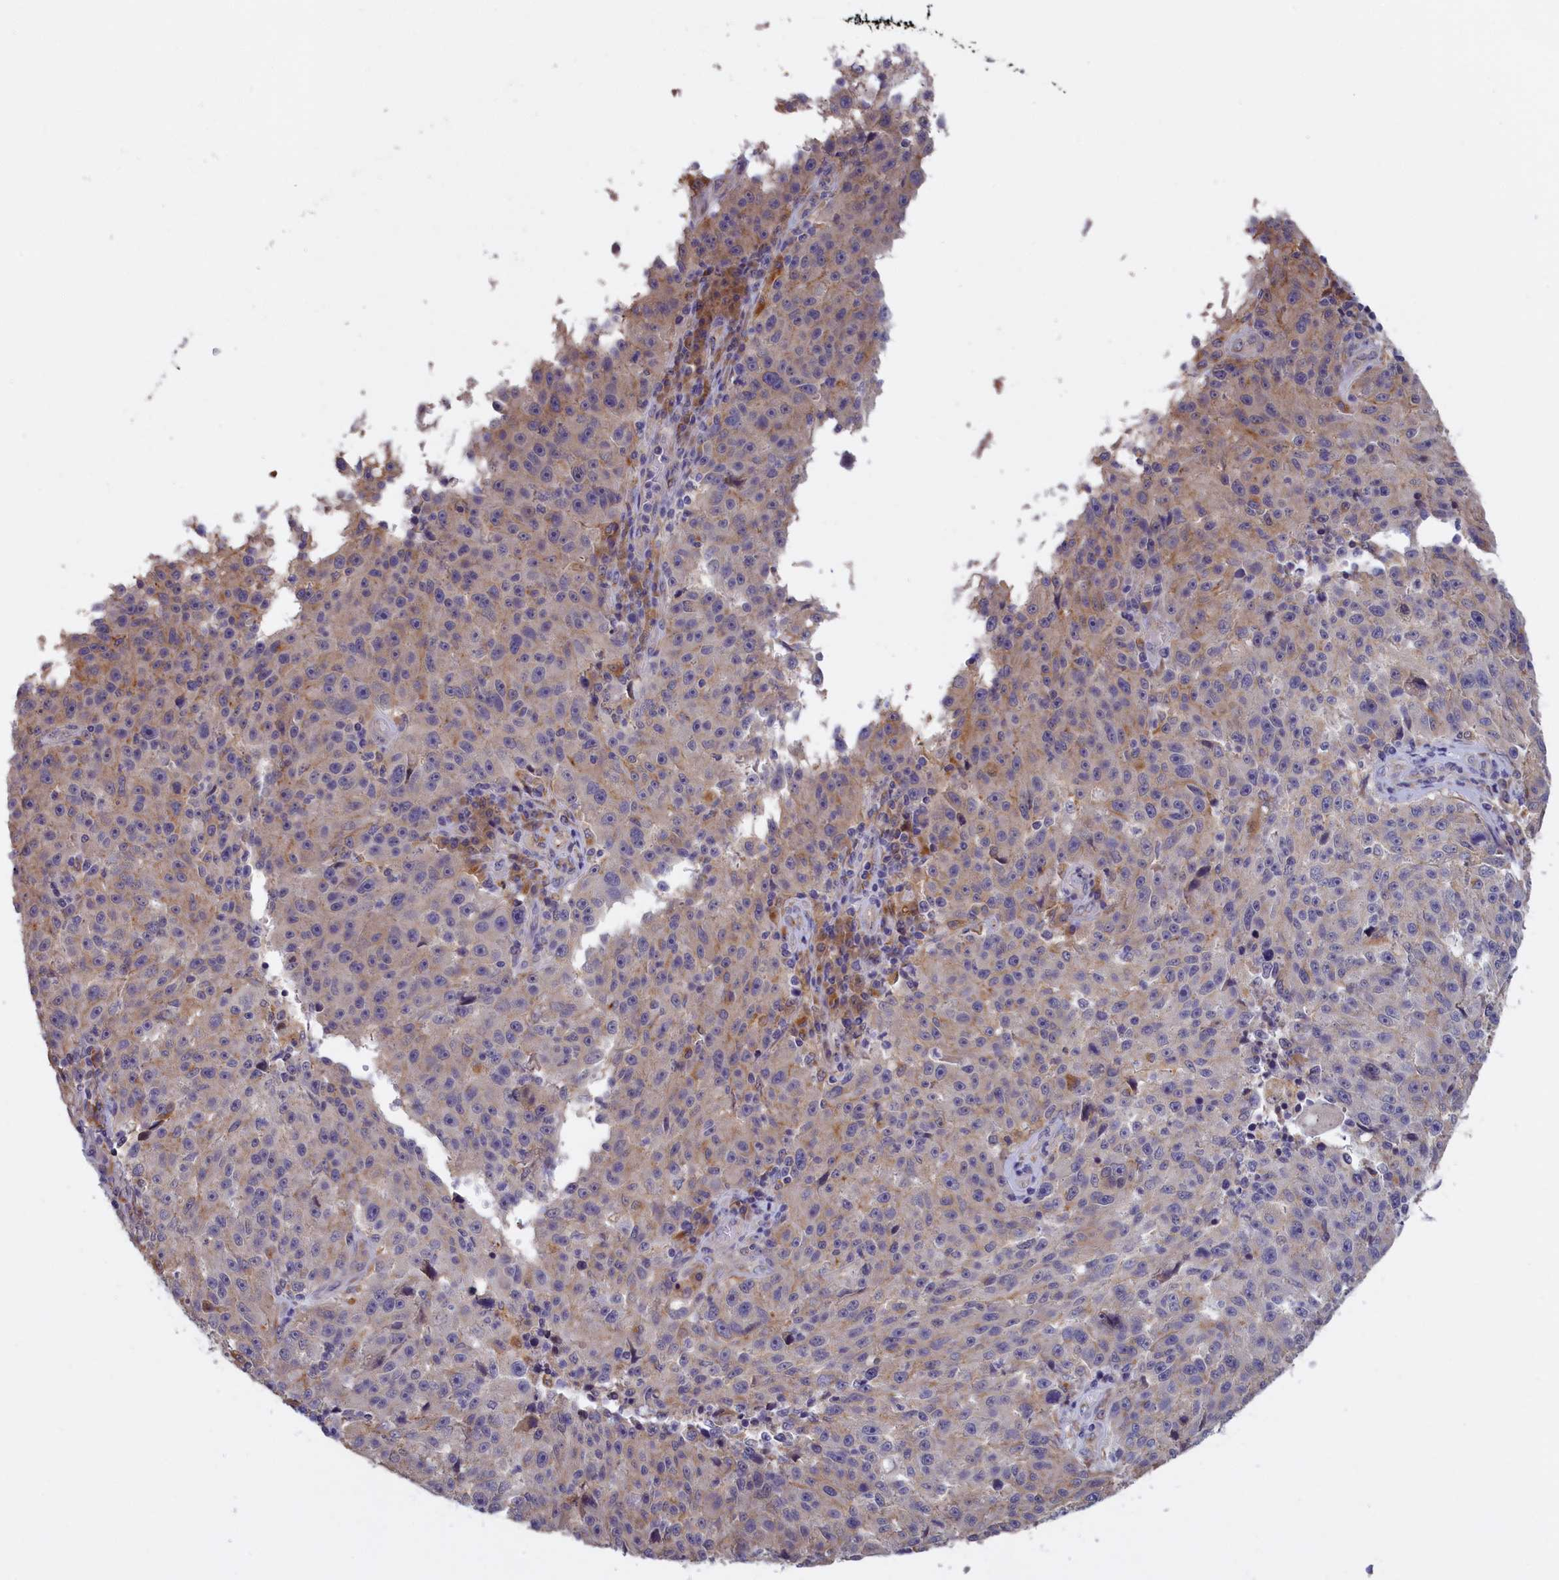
{"staining": {"intensity": "negative", "quantity": "none", "location": "none"}, "tissue": "melanoma", "cell_type": "Tumor cells", "image_type": "cancer", "snomed": [{"axis": "morphology", "description": "Malignant melanoma, NOS"}, {"axis": "topography", "description": "Skin"}], "caption": "High magnification brightfield microscopy of malignant melanoma stained with DAB (brown) and counterstained with hematoxylin (blue): tumor cells show no significant positivity.", "gene": "COL19A1", "patient": {"sex": "male", "age": 53}}